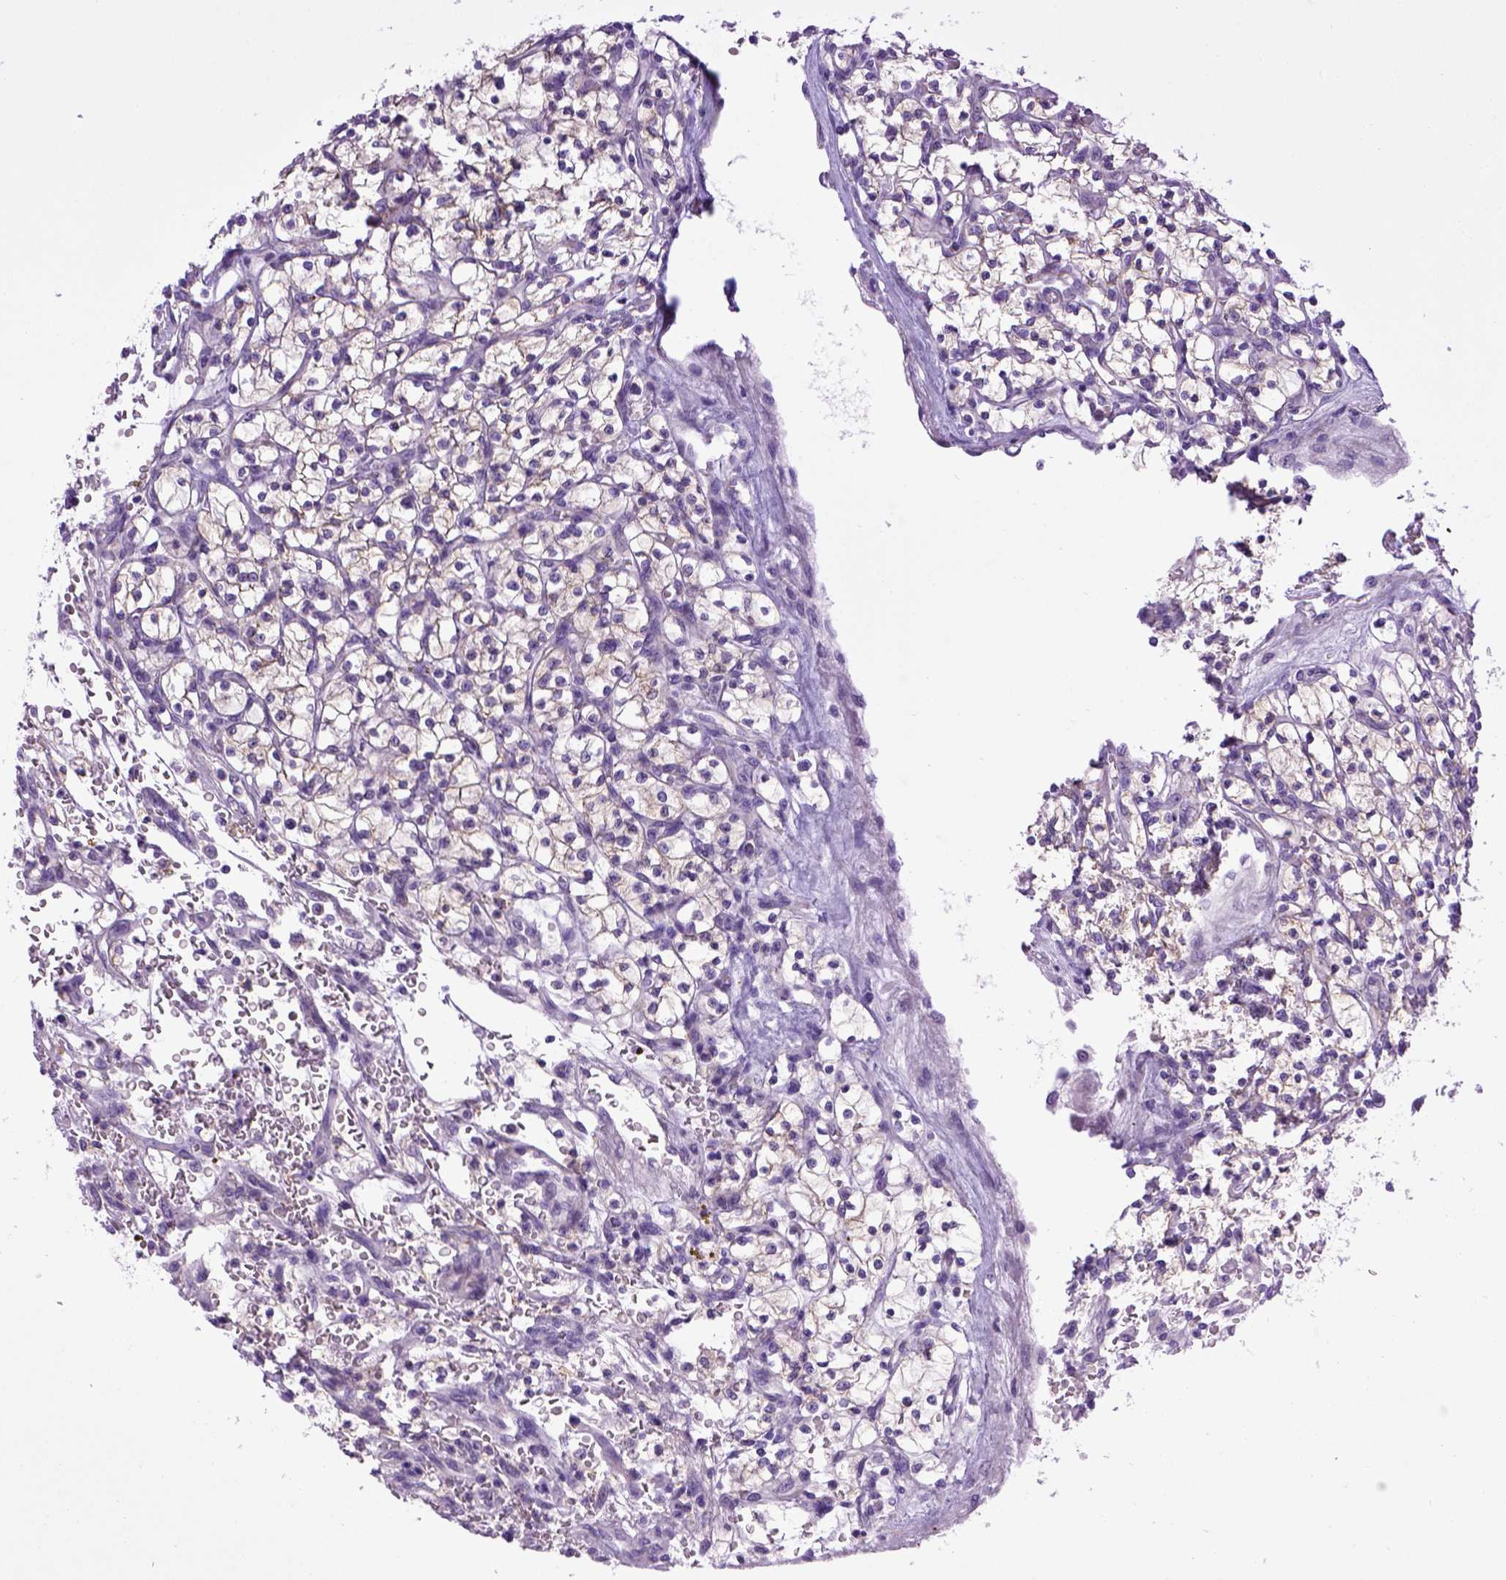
{"staining": {"intensity": "negative", "quantity": "none", "location": "none"}, "tissue": "renal cancer", "cell_type": "Tumor cells", "image_type": "cancer", "snomed": [{"axis": "morphology", "description": "Adenocarcinoma, NOS"}, {"axis": "topography", "description": "Kidney"}], "caption": "An image of renal adenocarcinoma stained for a protein exhibits no brown staining in tumor cells.", "gene": "CDH1", "patient": {"sex": "female", "age": 64}}